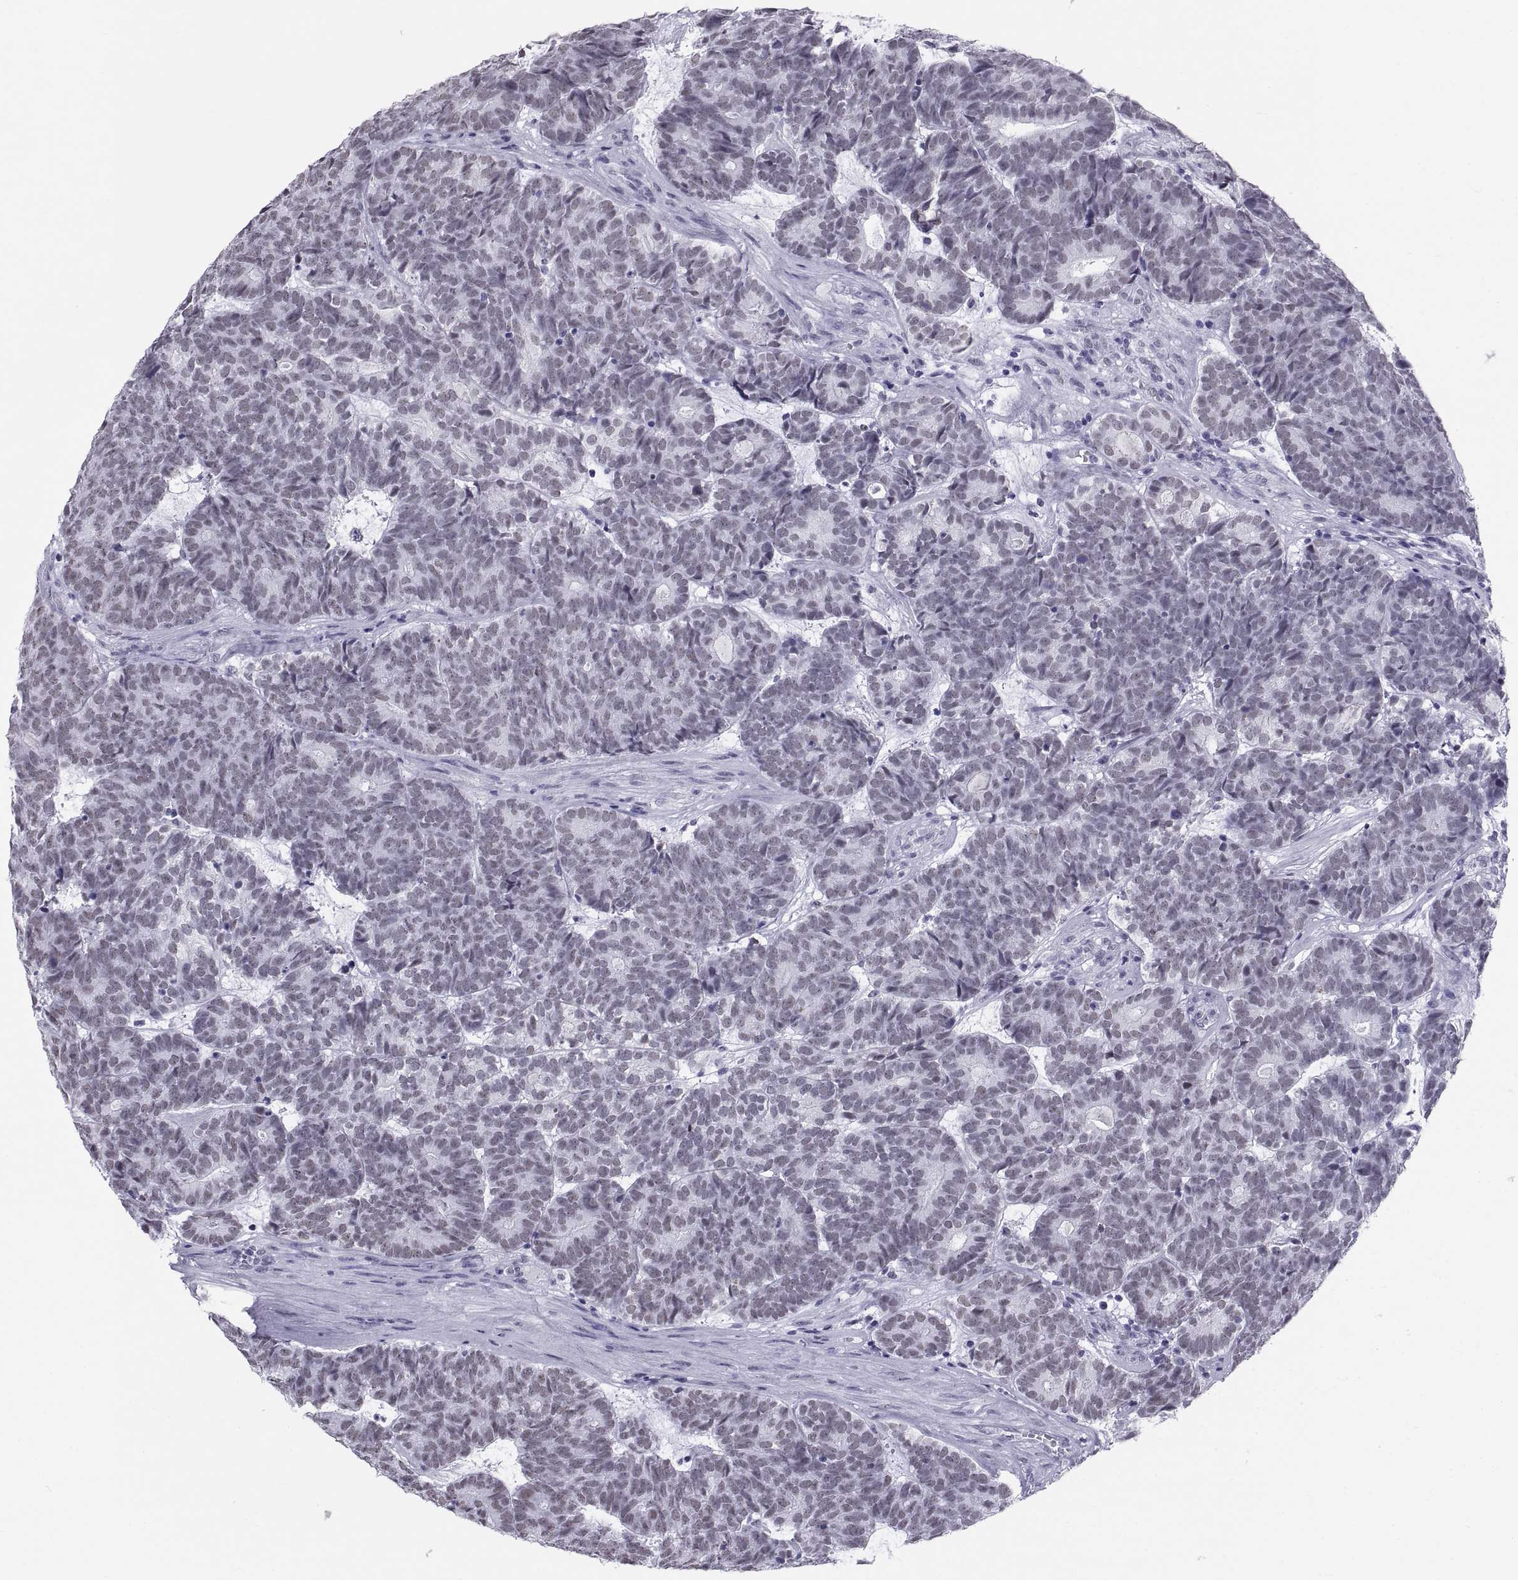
{"staining": {"intensity": "negative", "quantity": "none", "location": "none"}, "tissue": "head and neck cancer", "cell_type": "Tumor cells", "image_type": "cancer", "snomed": [{"axis": "morphology", "description": "Adenocarcinoma, NOS"}, {"axis": "topography", "description": "Head-Neck"}], "caption": "Immunohistochemical staining of human head and neck adenocarcinoma shows no significant staining in tumor cells.", "gene": "NEUROD6", "patient": {"sex": "female", "age": 81}}